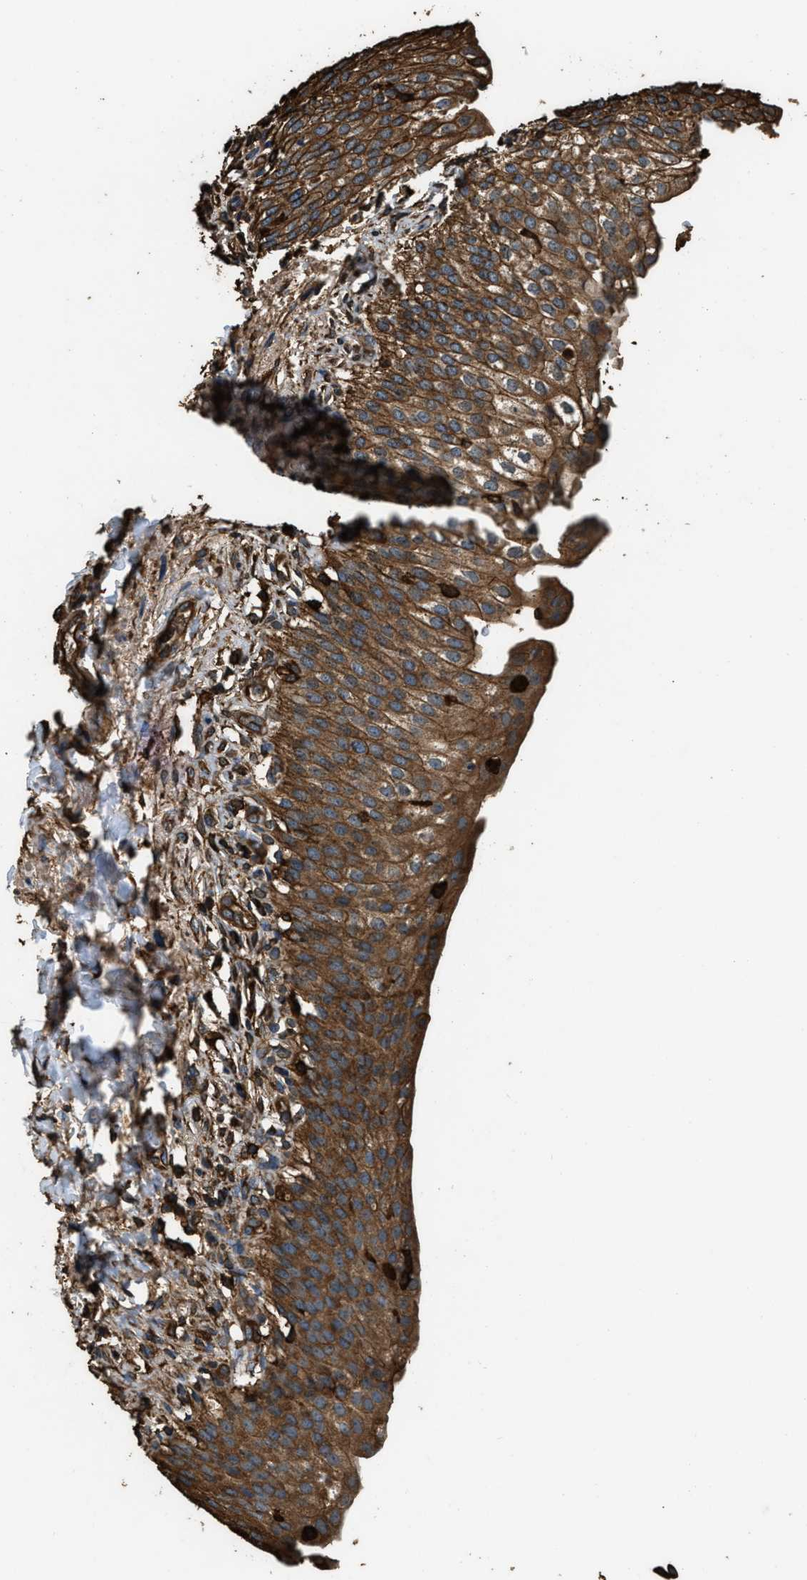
{"staining": {"intensity": "moderate", "quantity": ">75%", "location": "cytoplasmic/membranous"}, "tissue": "urinary bladder", "cell_type": "Urothelial cells", "image_type": "normal", "snomed": [{"axis": "morphology", "description": "Normal tissue, NOS"}, {"axis": "topography", "description": "Urinary bladder"}], "caption": "Brown immunohistochemical staining in benign human urinary bladder shows moderate cytoplasmic/membranous positivity in about >75% of urothelial cells.", "gene": "ACCS", "patient": {"sex": "female", "age": 60}}